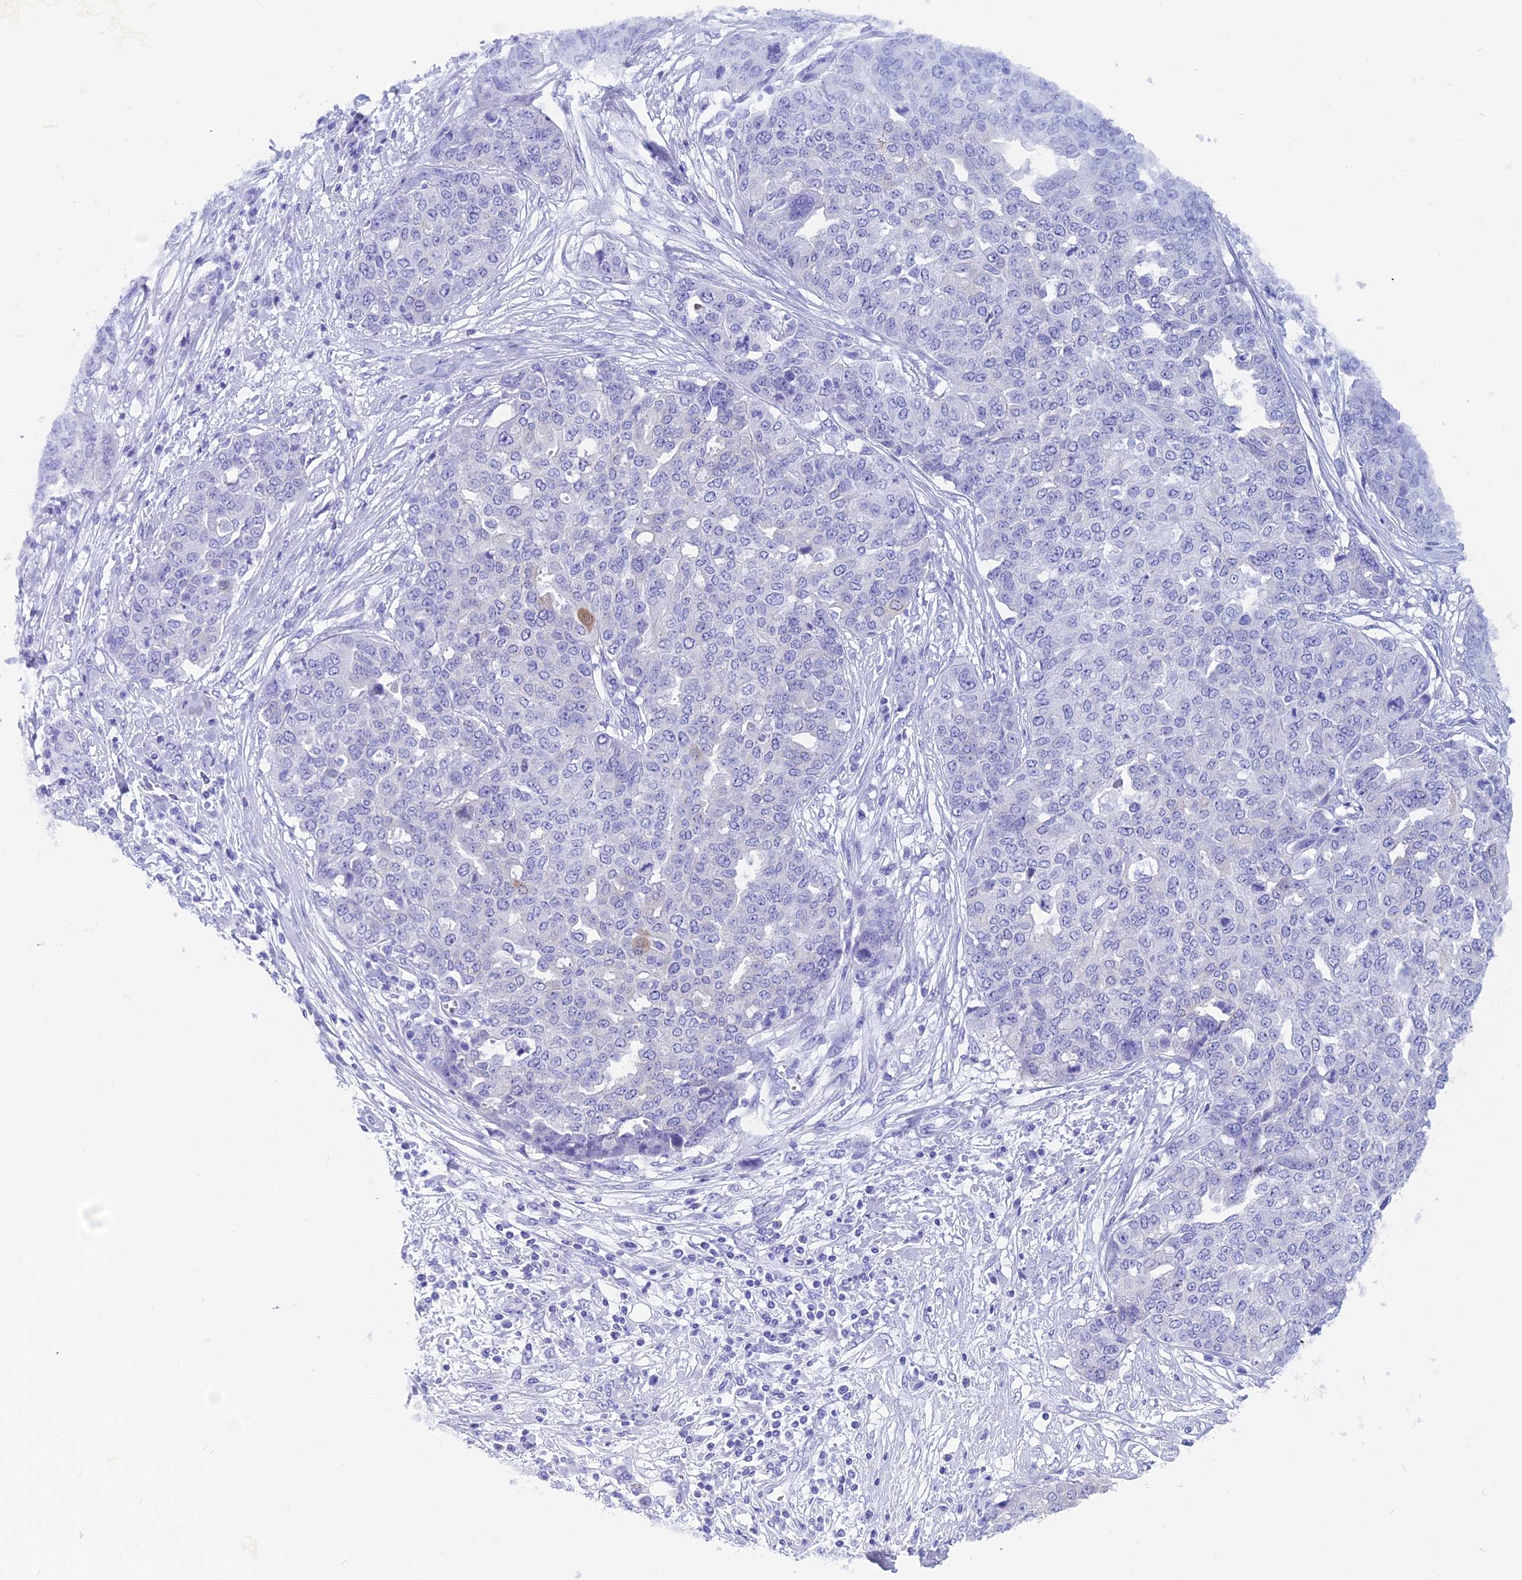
{"staining": {"intensity": "negative", "quantity": "none", "location": "none"}, "tissue": "ovarian cancer", "cell_type": "Tumor cells", "image_type": "cancer", "snomed": [{"axis": "morphology", "description": "Cystadenocarcinoma, serous, NOS"}, {"axis": "topography", "description": "Soft tissue"}, {"axis": "topography", "description": "Ovary"}], "caption": "Immunohistochemistry of human ovarian serous cystadenocarcinoma demonstrates no positivity in tumor cells.", "gene": "CAPS", "patient": {"sex": "female", "age": 57}}